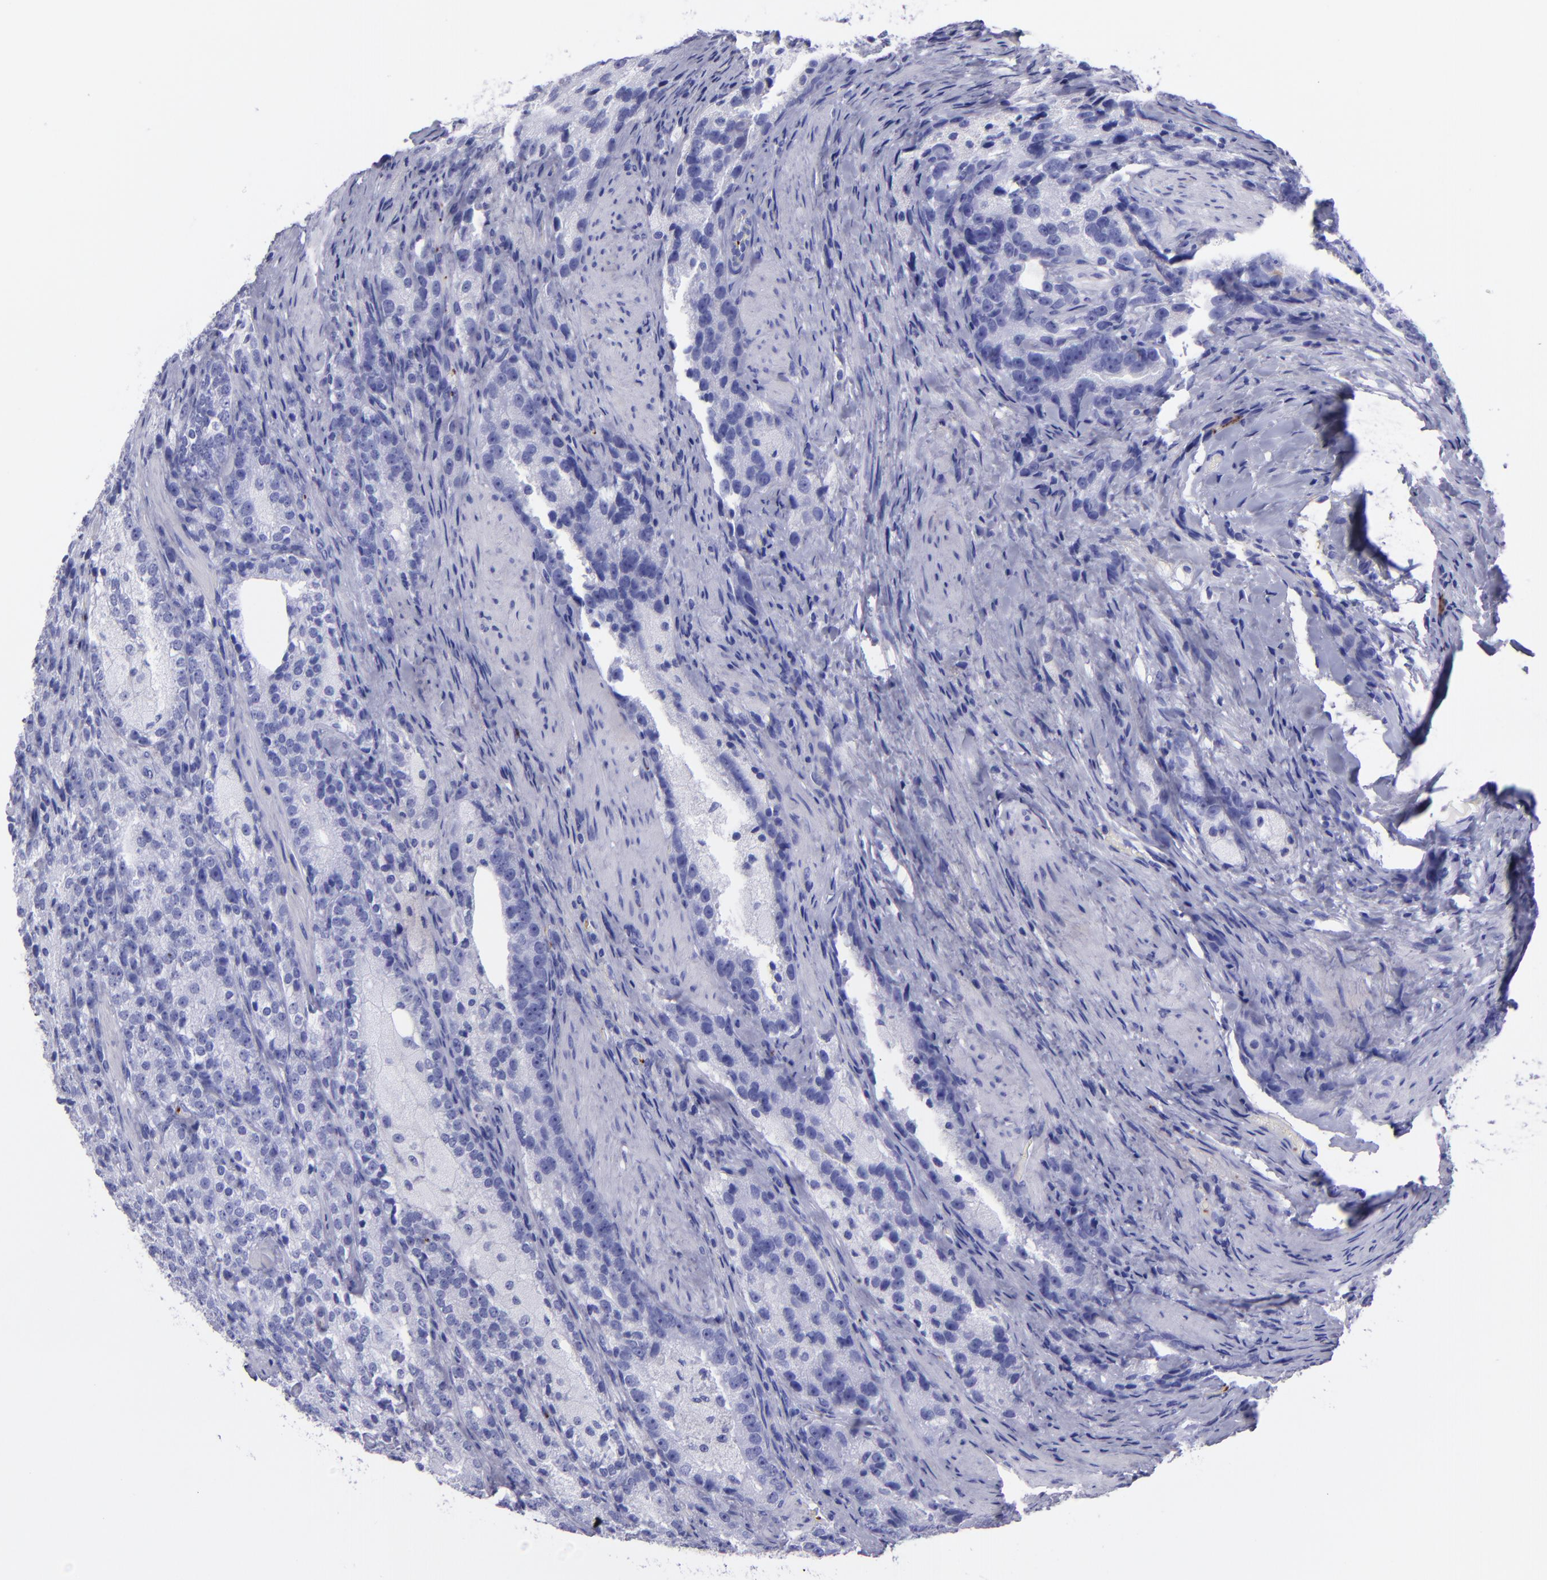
{"staining": {"intensity": "negative", "quantity": "none", "location": "none"}, "tissue": "prostate cancer", "cell_type": "Tumor cells", "image_type": "cancer", "snomed": [{"axis": "morphology", "description": "Adenocarcinoma, High grade"}, {"axis": "topography", "description": "Prostate"}], "caption": "Human prostate high-grade adenocarcinoma stained for a protein using immunohistochemistry (IHC) shows no staining in tumor cells.", "gene": "EFCAB13", "patient": {"sex": "male", "age": 63}}